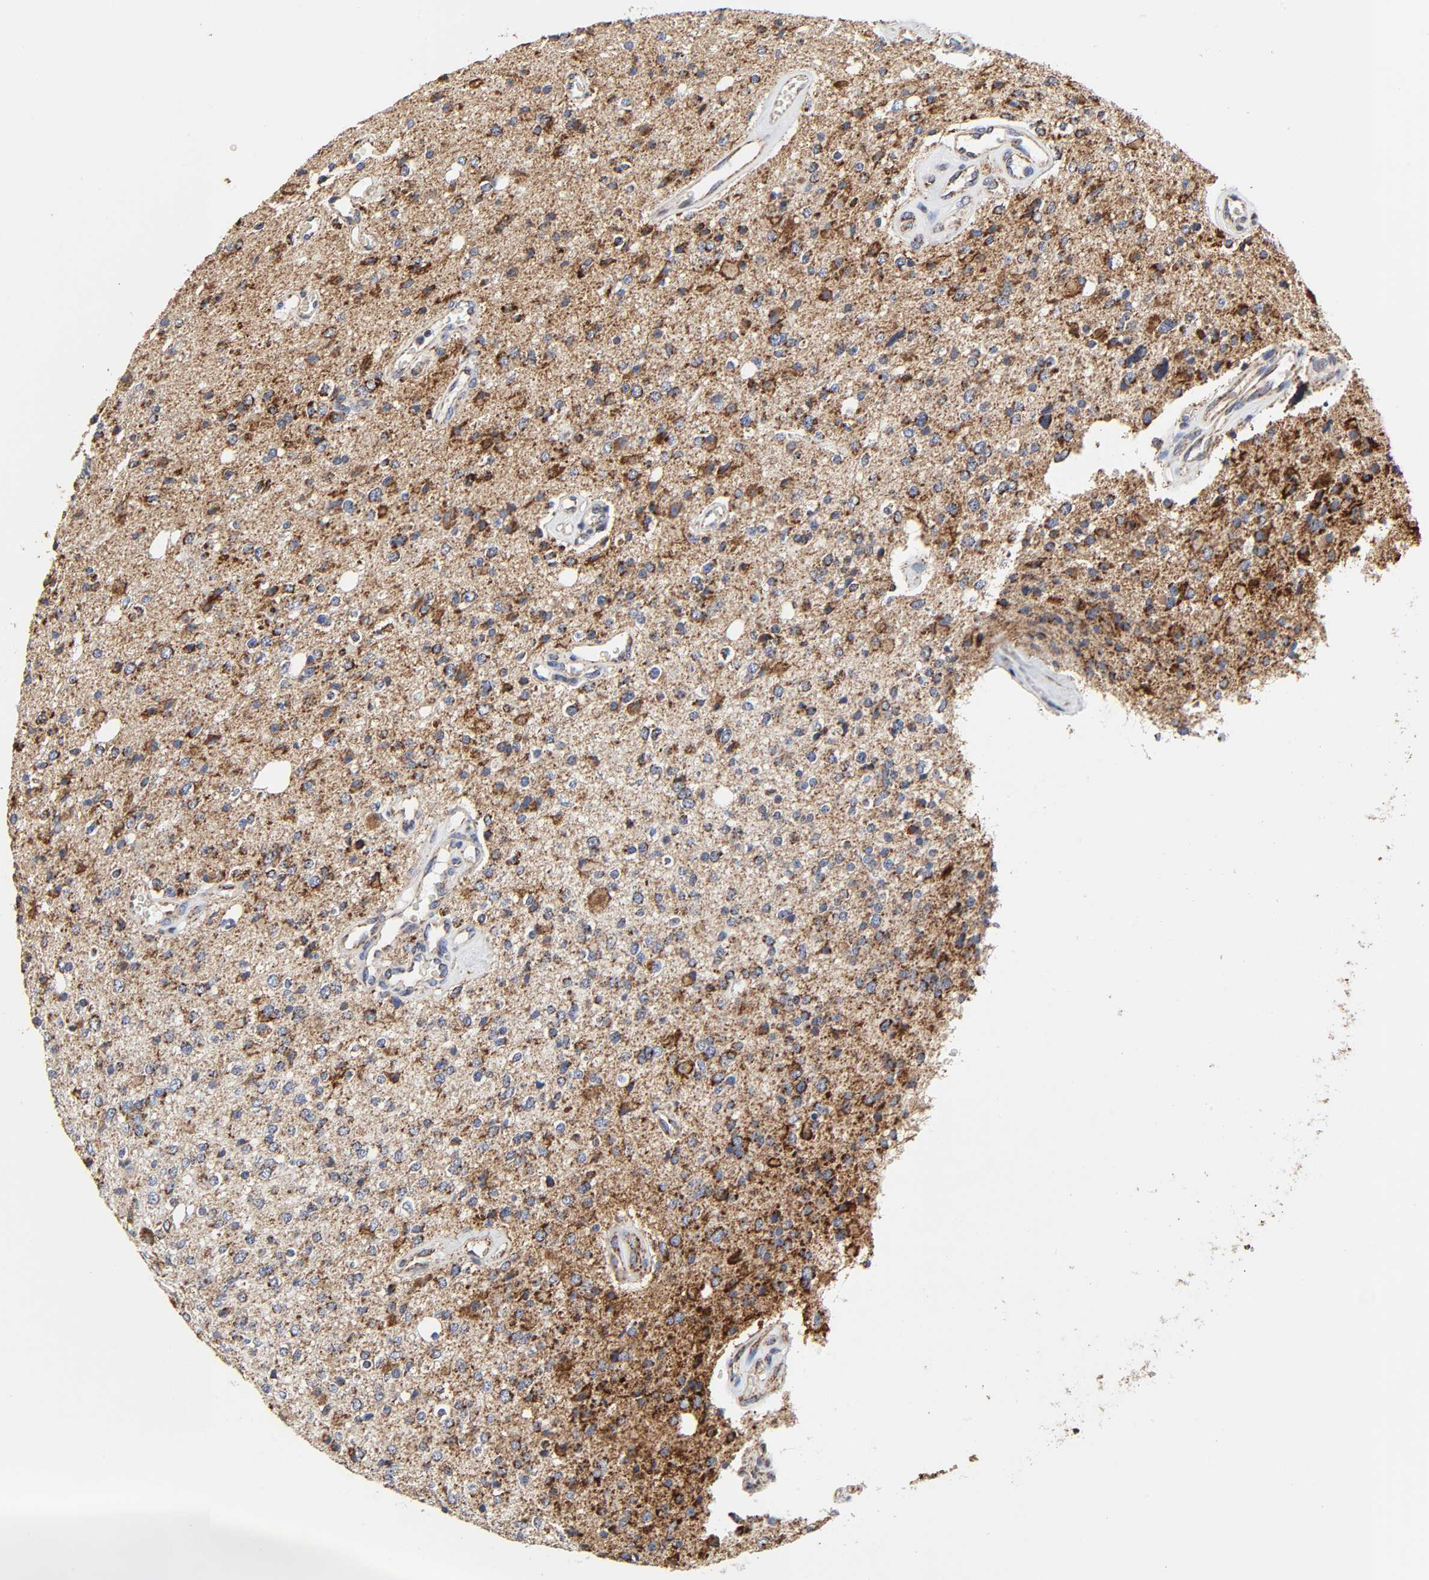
{"staining": {"intensity": "strong", "quantity": ">75%", "location": "cytoplasmic/membranous"}, "tissue": "glioma", "cell_type": "Tumor cells", "image_type": "cancer", "snomed": [{"axis": "morphology", "description": "Glioma, malignant, High grade"}, {"axis": "topography", "description": "Brain"}], "caption": "Immunohistochemistry photomicrograph of human glioma stained for a protein (brown), which shows high levels of strong cytoplasmic/membranous expression in approximately >75% of tumor cells.", "gene": "COX6B1", "patient": {"sex": "male", "age": 47}}